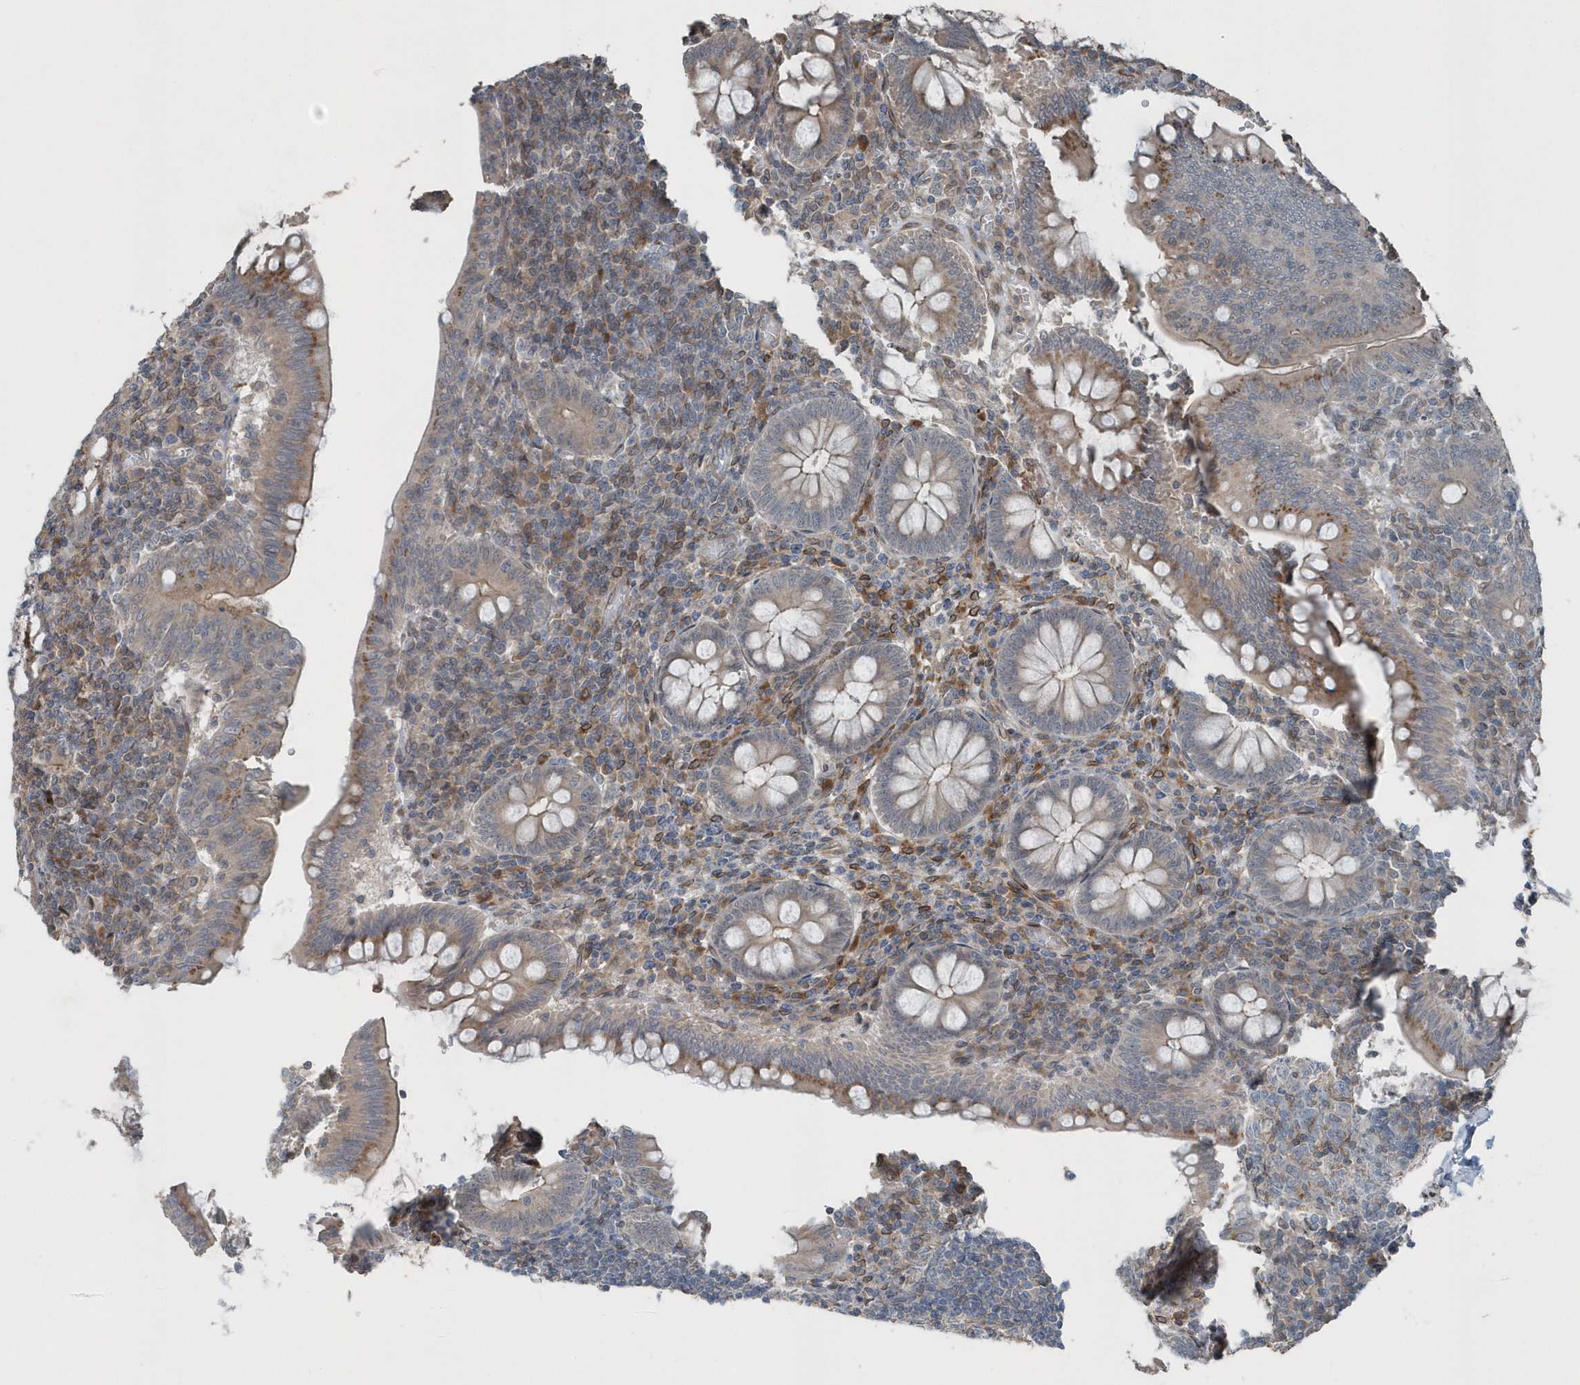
{"staining": {"intensity": "moderate", "quantity": "25%-75%", "location": "cytoplasmic/membranous"}, "tissue": "appendix", "cell_type": "Glandular cells", "image_type": "normal", "snomed": [{"axis": "morphology", "description": "Normal tissue, NOS"}, {"axis": "topography", "description": "Appendix"}], "caption": "High-magnification brightfield microscopy of unremarkable appendix stained with DAB (brown) and counterstained with hematoxylin (blue). glandular cells exhibit moderate cytoplasmic/membranous positivity is appreciated in approximately25%-75% of cells.", "gene": "MCC", "patient": {"sex": "male", "age": 14}}